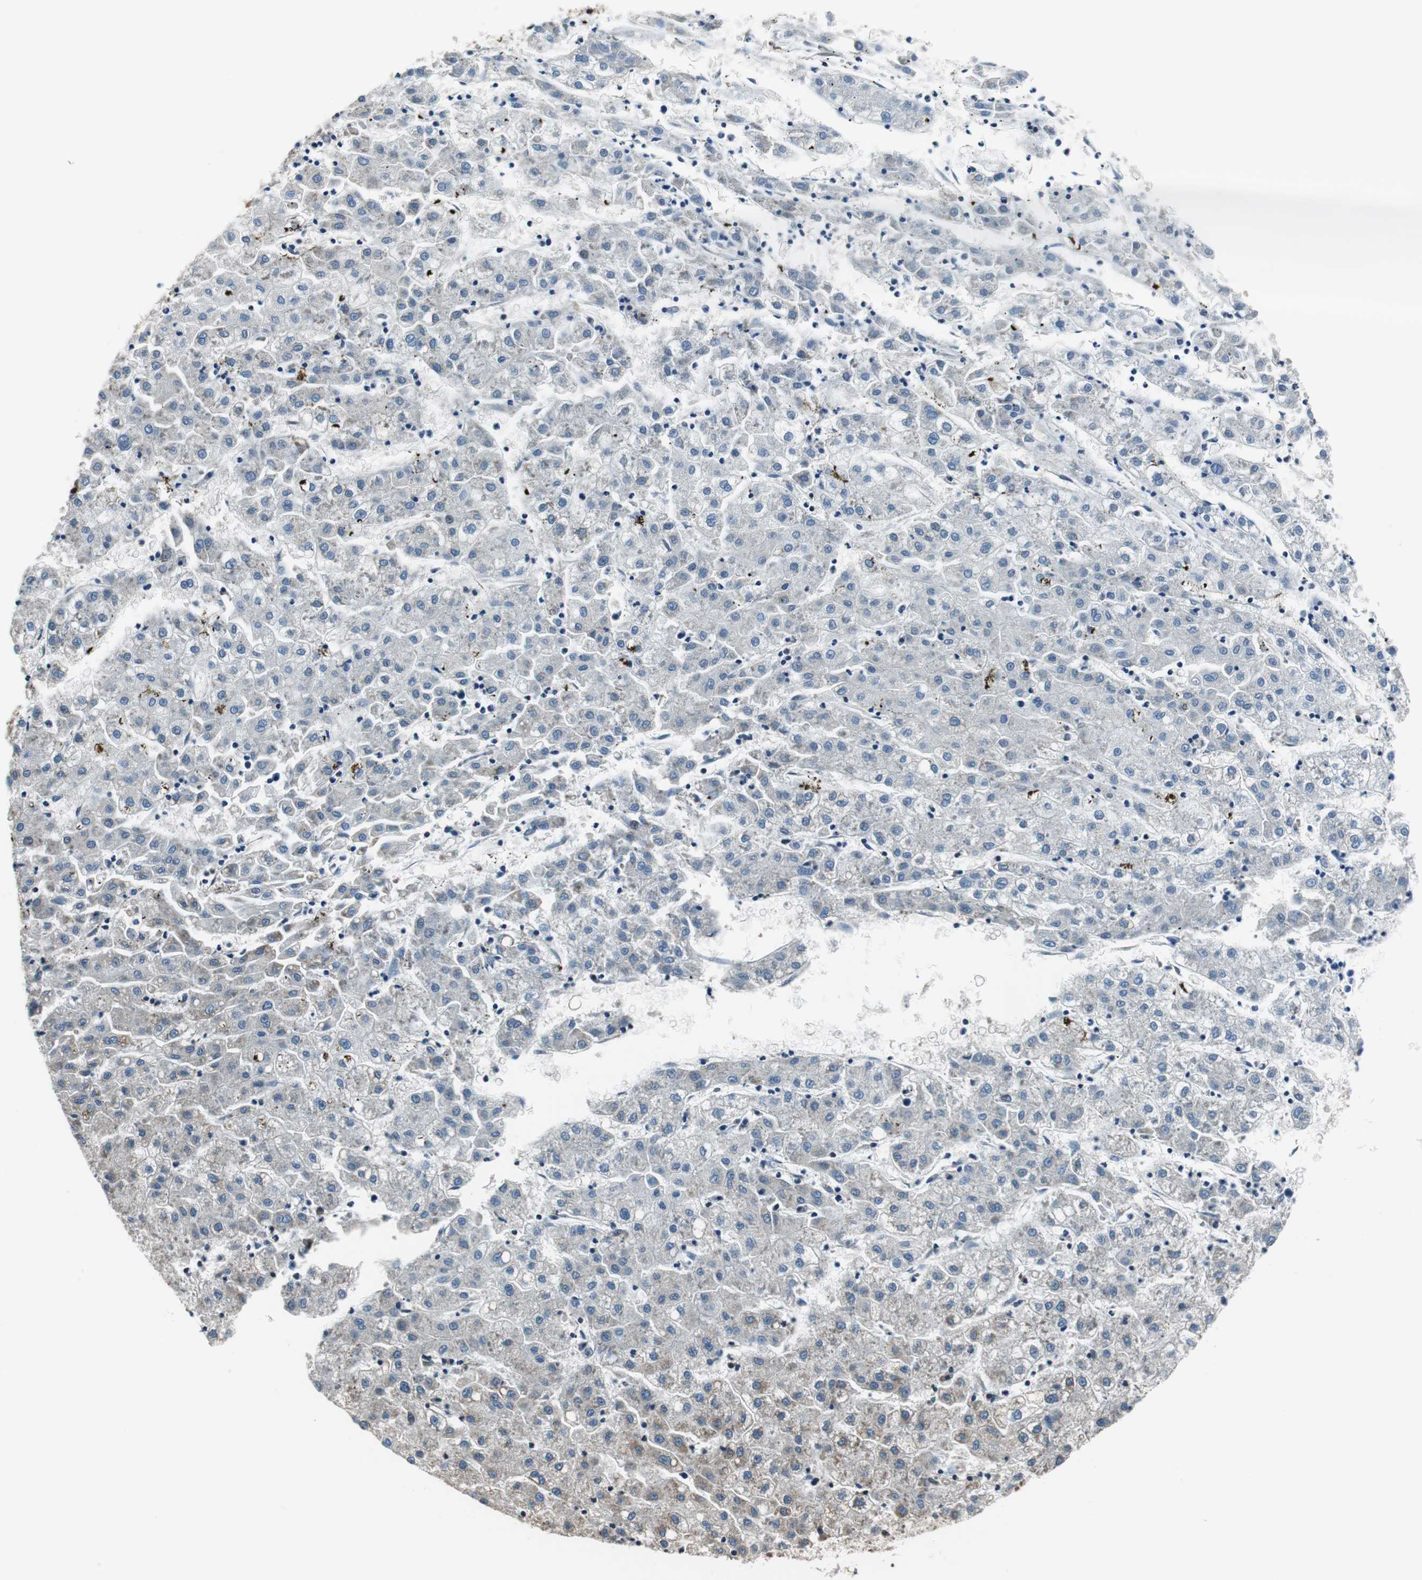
{"staining": {"intensity": "negative", "quantity": "none", "location": "none"}, "tissue": "liver cancer", "cell_type": "Tumor cells", "image_type": "cancer", "snomed": [{"axis": "morphology", "description": "Carcinoma, Hepatocellular, NOS"}, {"axis": "topography", "description": "Liver"}], "caption": "Protein analysis of liver hepatocellular carcinoma displays no significant positivity in tumor cells. (DAB immunohistochemistry visualized using brightfield microscopy, high magnification).", "gene": "REST", "patient": {"sex": "male", "age": 72}}